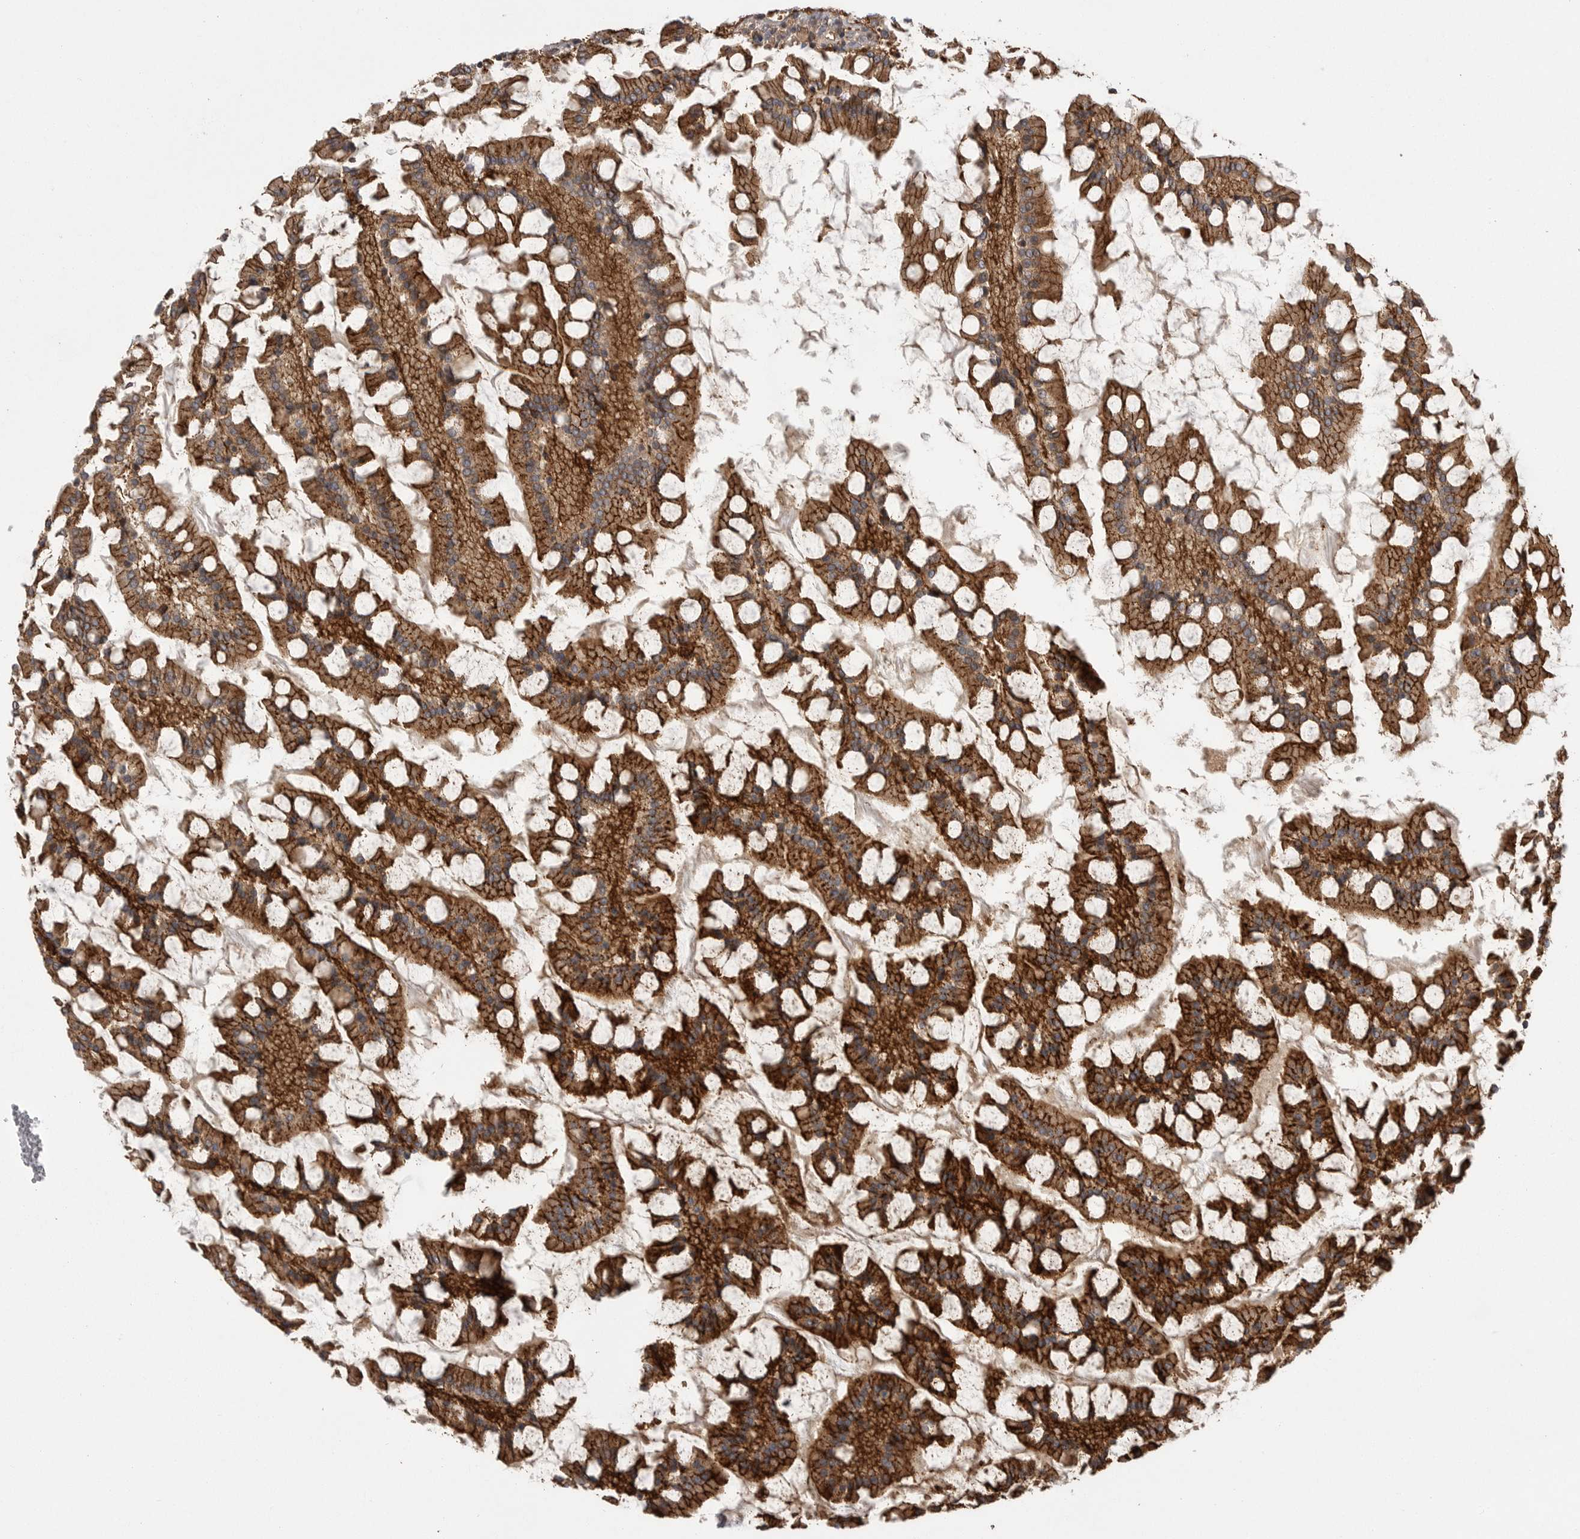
{"staining": {"intensity": "strong", "quantity": ">75%", "location": "cytoplasmic/membranous"}, "tissue": "small intestine", "cell_type": "Glandular cells", "image_type": "normal", "snomed": [{"axis": "morphology", "description": "Normal tissue, NOS"}, {"axis": "topography", "description": "Small intestine"}], "caption": "Small intestine stained for a protein (brown) shows strong cytoplasmic/membranous positive positivity in about >75% of glandular cells.", "gene": "NECTIN1", "patient": {"sex": "male", "age": 41}}